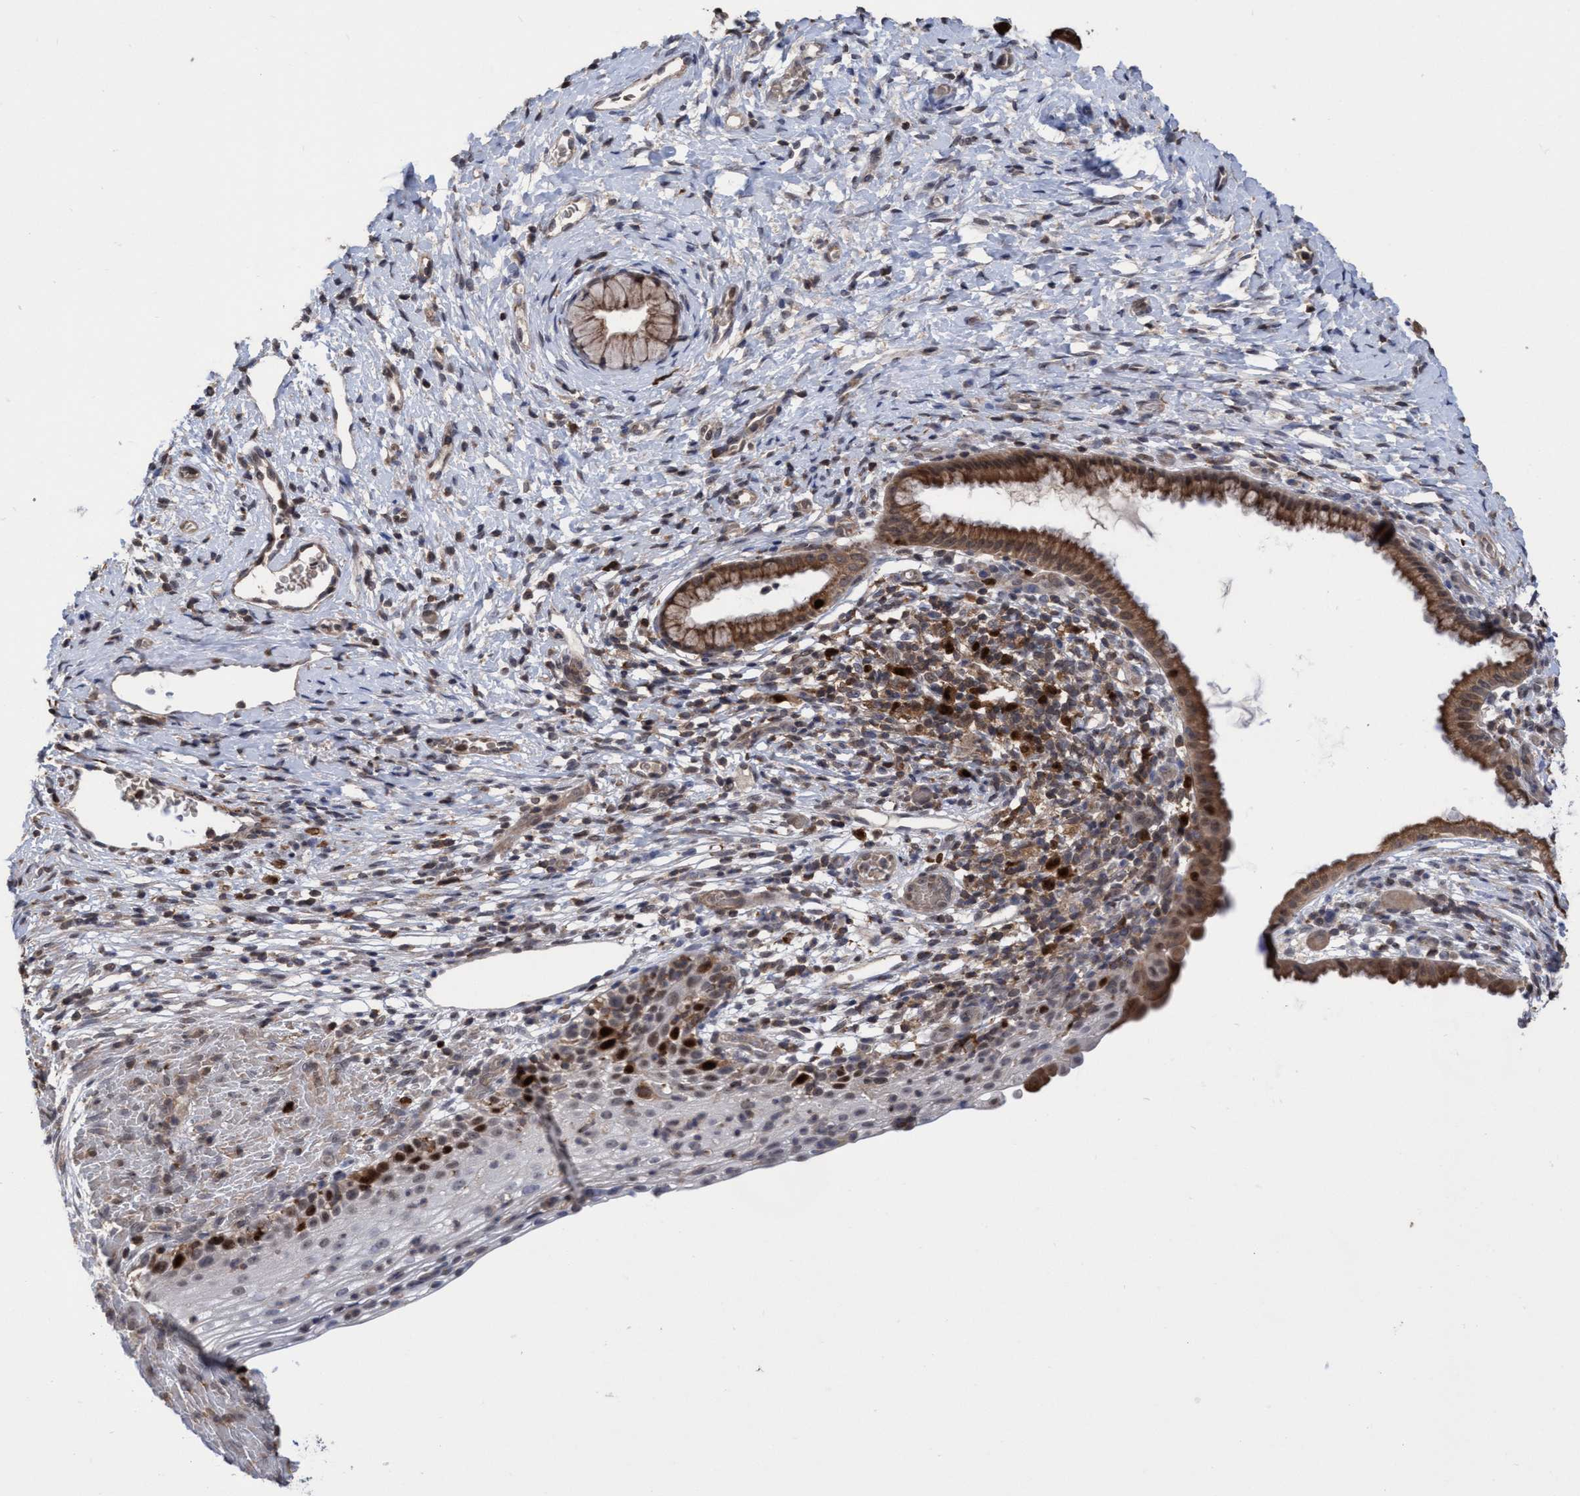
{"staining": {"intensity": "moderate", "quantity": ">75%", "location": "cytoplasmic/membranous,nuclear"}, "tissue": "cervix", "cell_type": "Glandular cells", "image_type": "normal", "snomed": [{"axis": "morphology", "description": "Normal tissue, NOS"}, {"axis": "topography", "description": "Cervix"}], "caption": "Human cervix stained for a protein (brown) exhibits moderate cytoplasmic/membranous,nuclear positive expression in about >75% of glandular cells.", "gene": "SLBP", "patient": {"sex": "female", "age": 72}}